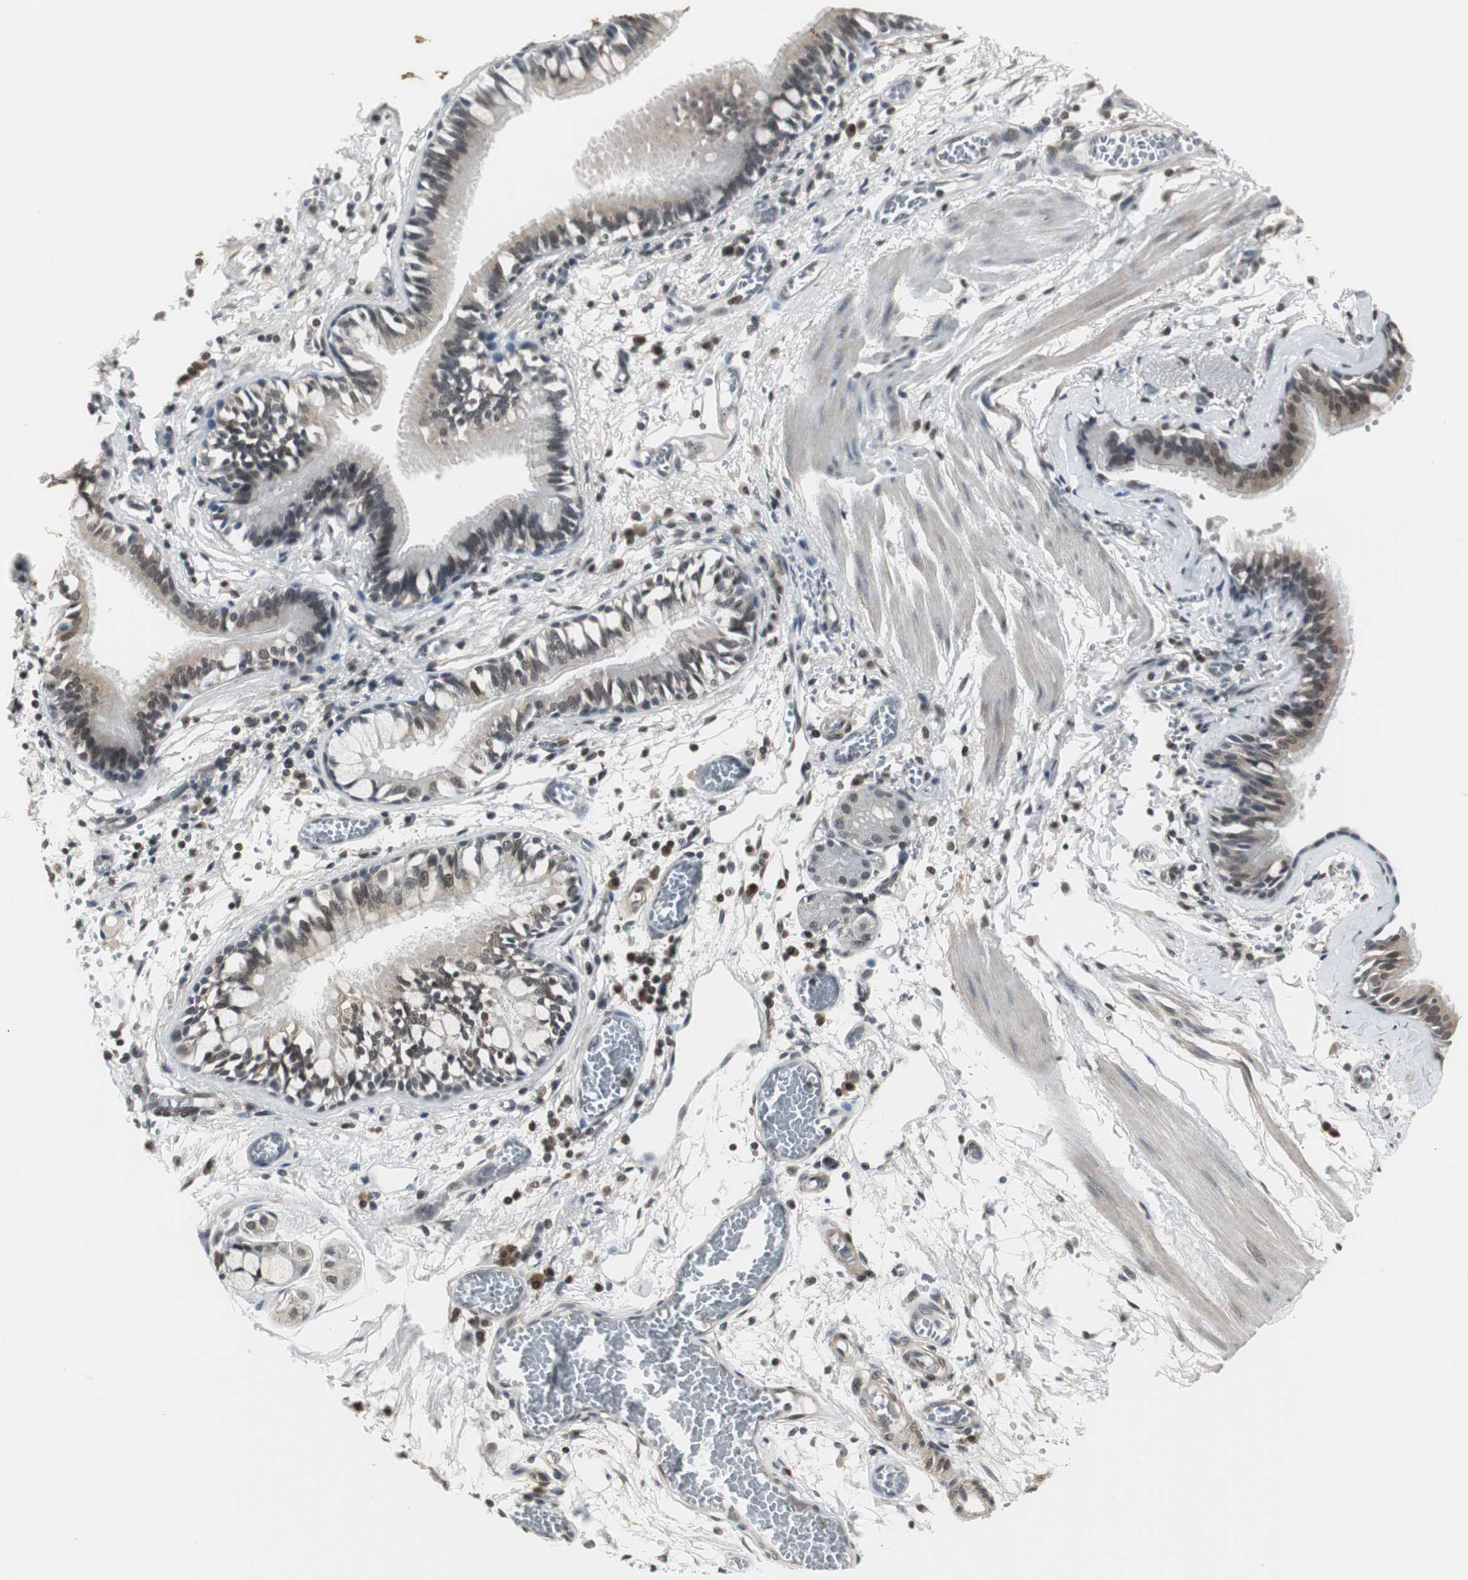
{"staining": {"intensity": "weak", "quantity": "<25%", "location": "cytoplasmic/membranous,nuclear"}, "tissue": "bronchus", "cell_type": "Respiratory epithelial cells", "image_type": "normal", "snomed": [{"axis": "morphology", "description": "Normal tissue, NOS"}, {"axis": "topography", "description": "Bronchus"}, {"axis": "topography", "description": "Lung"}], "caption": "Immunohistochemistry (IHC) of benign bronchus demonstrates no positivity in respiratory epithelial cells.", "gene": "MPG", "patient": {"sex": "female", "age": 56}}